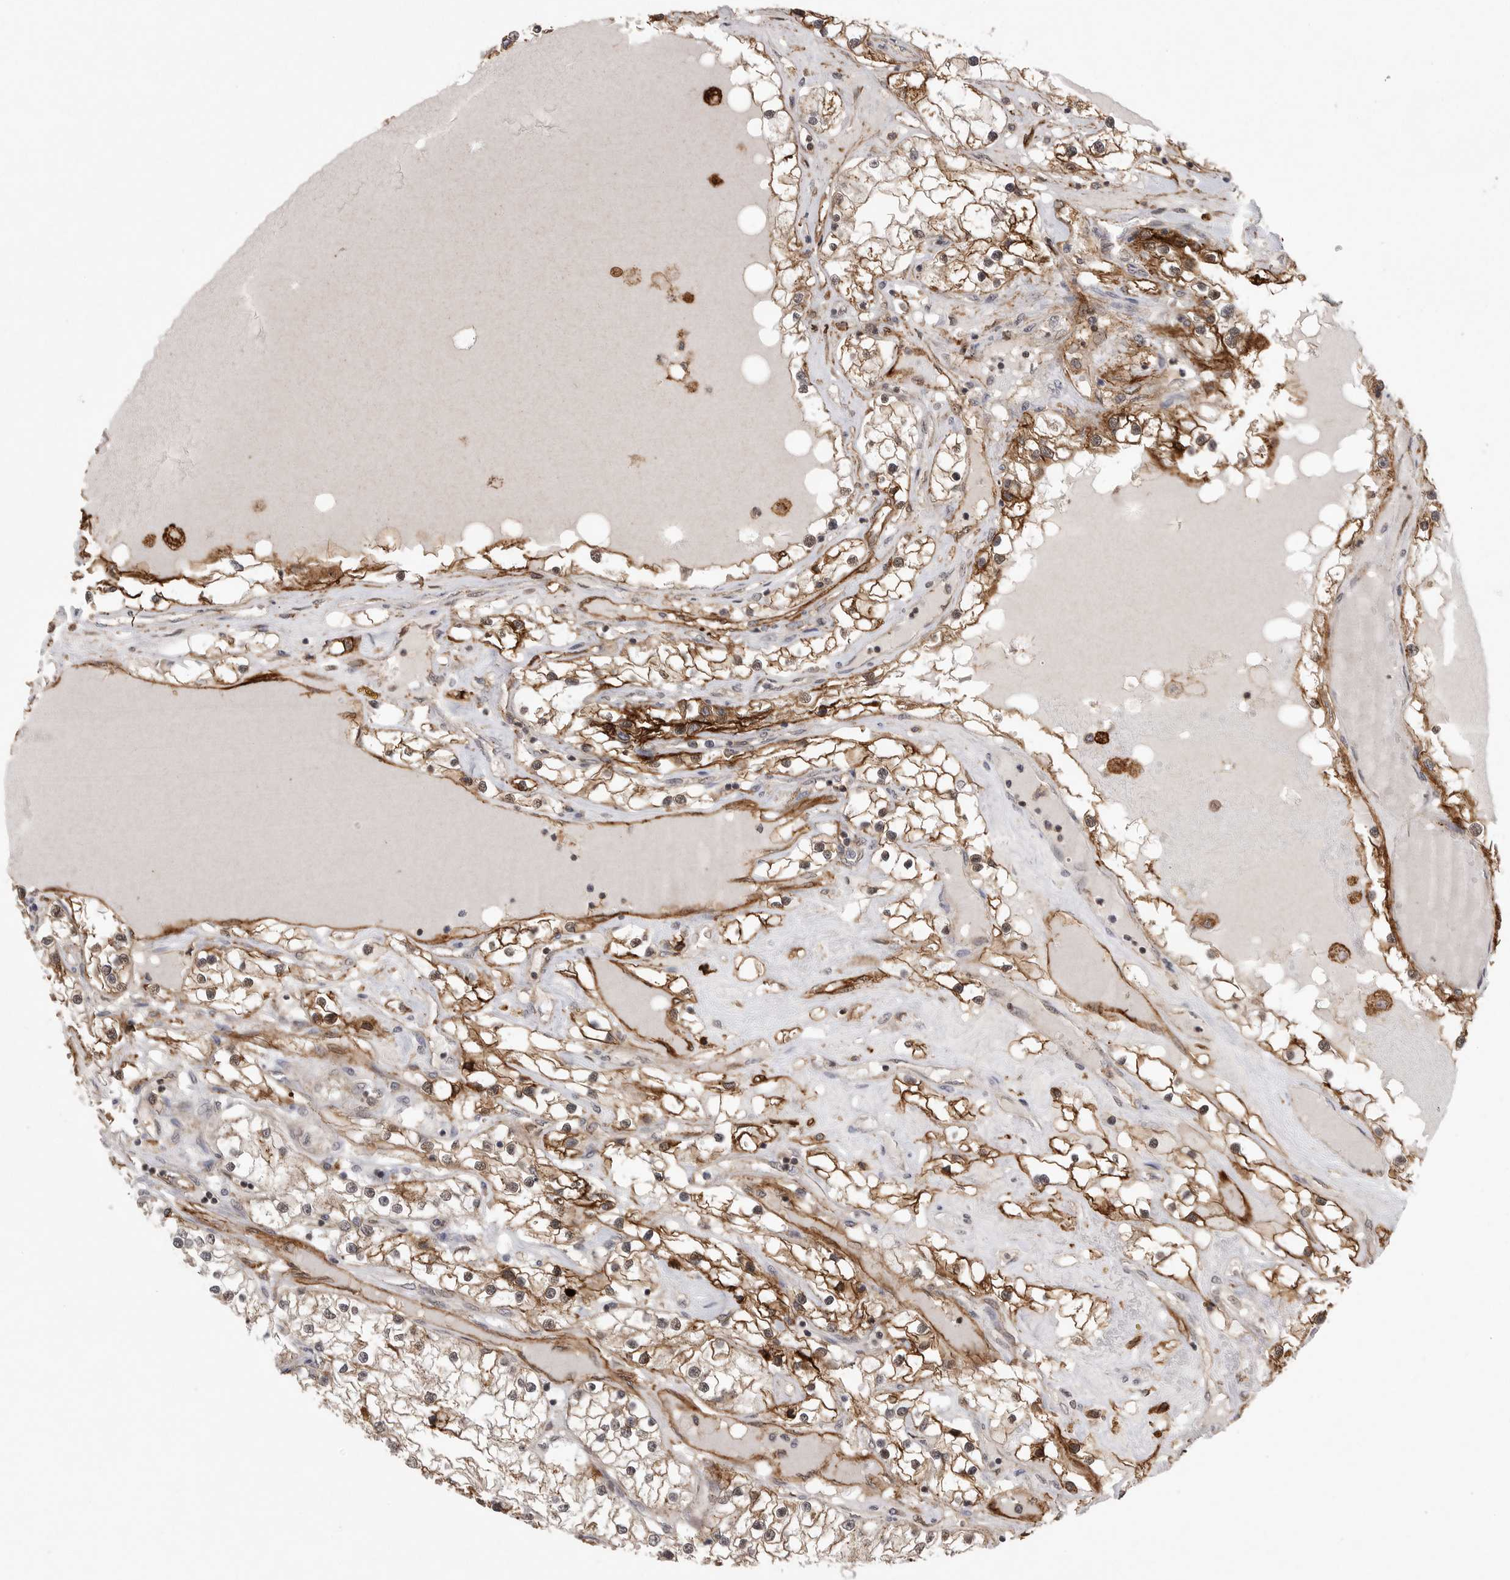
{"staining": {"intensity": "moderate", "quantity": ">75%", "location": "cytoplasmic/membranous"}, "tissue": "renal cancer", "cell_type": "Tumor cells", "image_type": "cancer", "snomed": [{"axis": "morphology", "description": "Adenocarcinoma, NOS"}, {"axis": "topography", "description": "Kidney"}], "caption": "Immunohistochemical staining of renal adenocarcinoma exhibits medium levels of moderate cytoplasmic/membranous positivity in approximately >75% of tumor cells. The staining is performed using DAB (3,3'-diaminobenzidine) brown chromogen to label protein expression. The nuclei are counter-stained blue using hematoxylin.", "gene": "NECTIN1", "patient": {"sex": "male", "age": 68}}